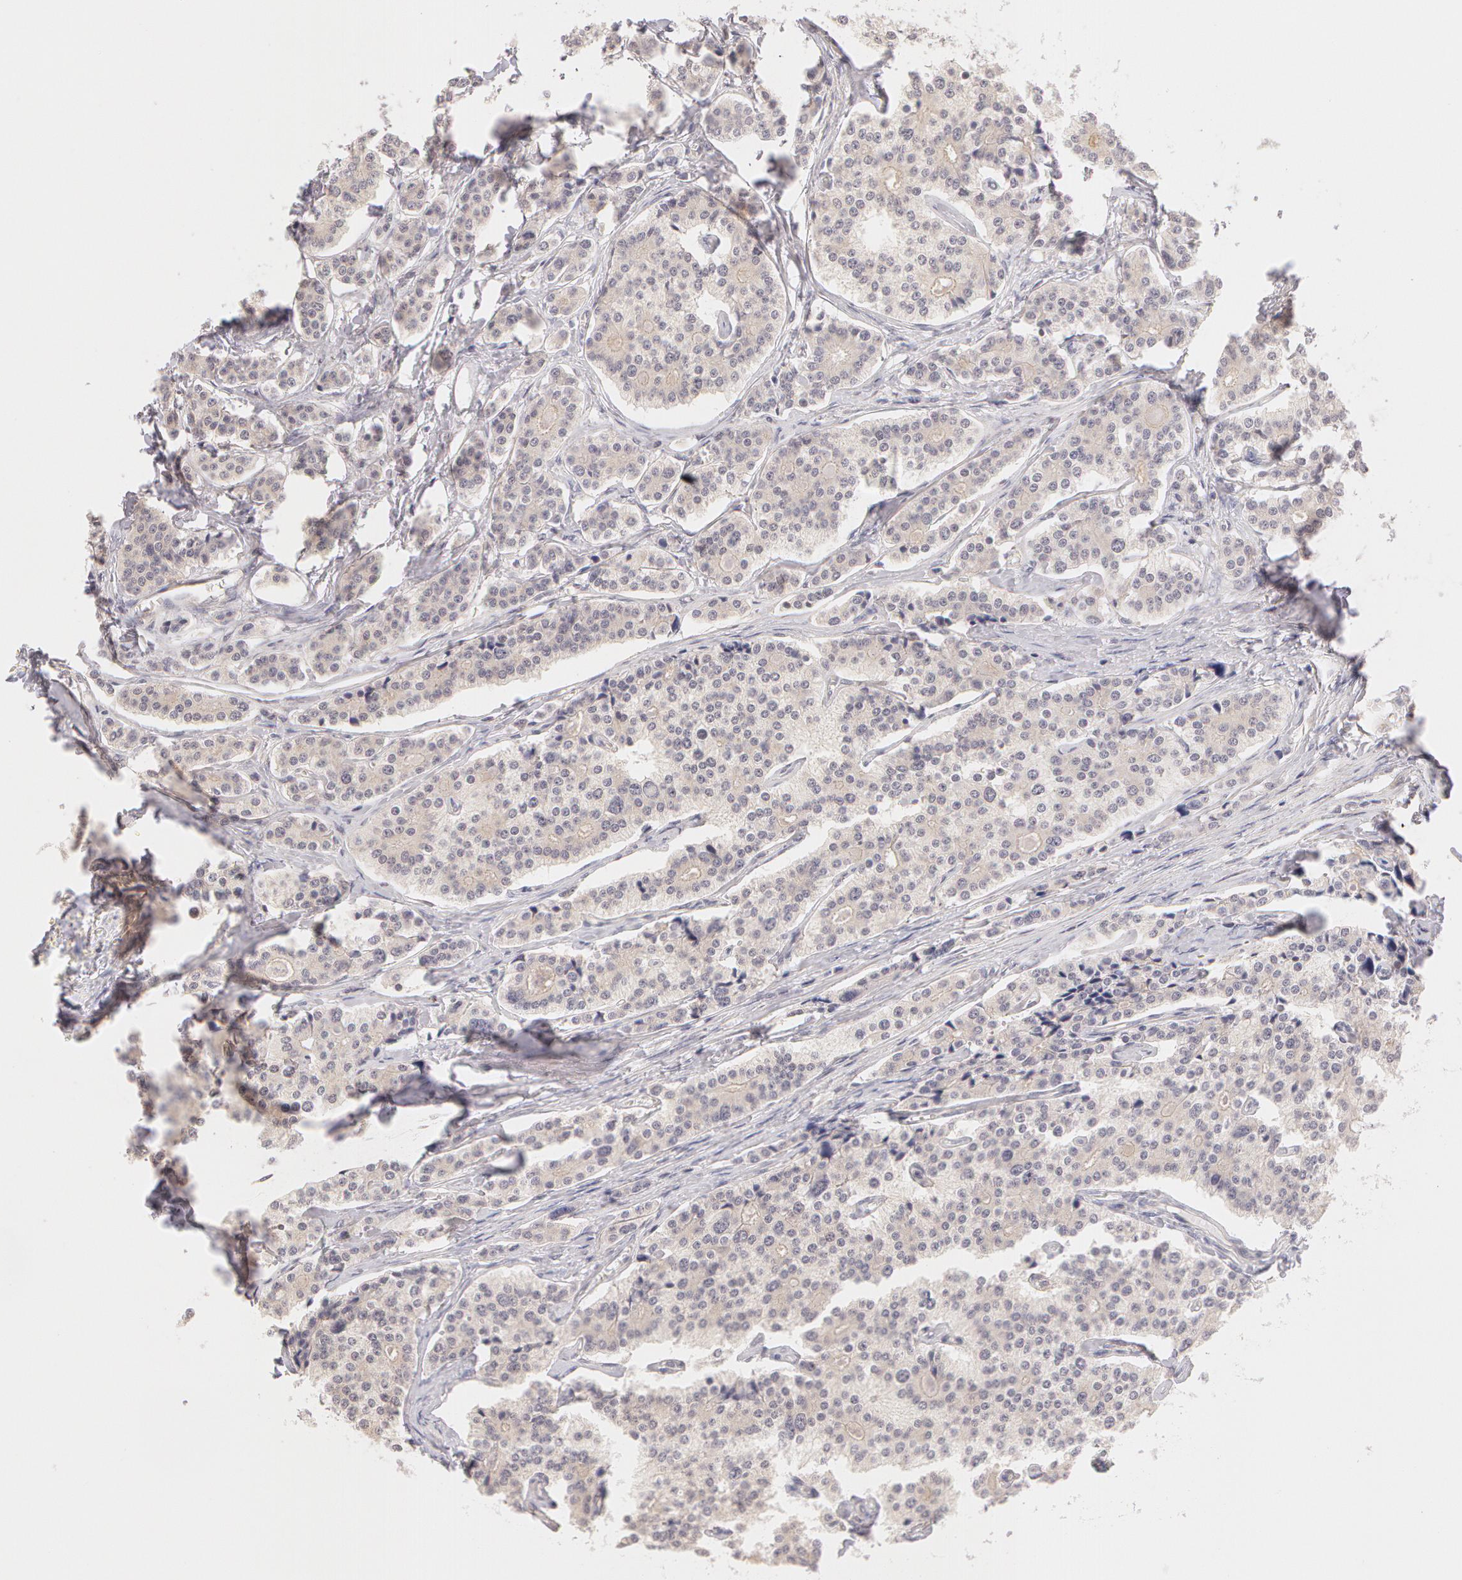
{"staining": {"intensity": "negative", "quantity": "none", "location": "none"}, "tissue": "carcinoid", "cell_type": "Tumor cells", "image_type": "cancer", "snomed": [{"axis": "morphology", "description": "Carcinoid, malignant, NOS"}, {"axis": "topography", "description": "Small intestine"}], "caption": "DAB (3,3'-diaminobenzidine) immunohistochemical staining of carcinoid (malignant) demonstrates no significant positivity in tumor cells.", "gene": "ZNF597", "patient": {"sex": "male", "age": 63}}